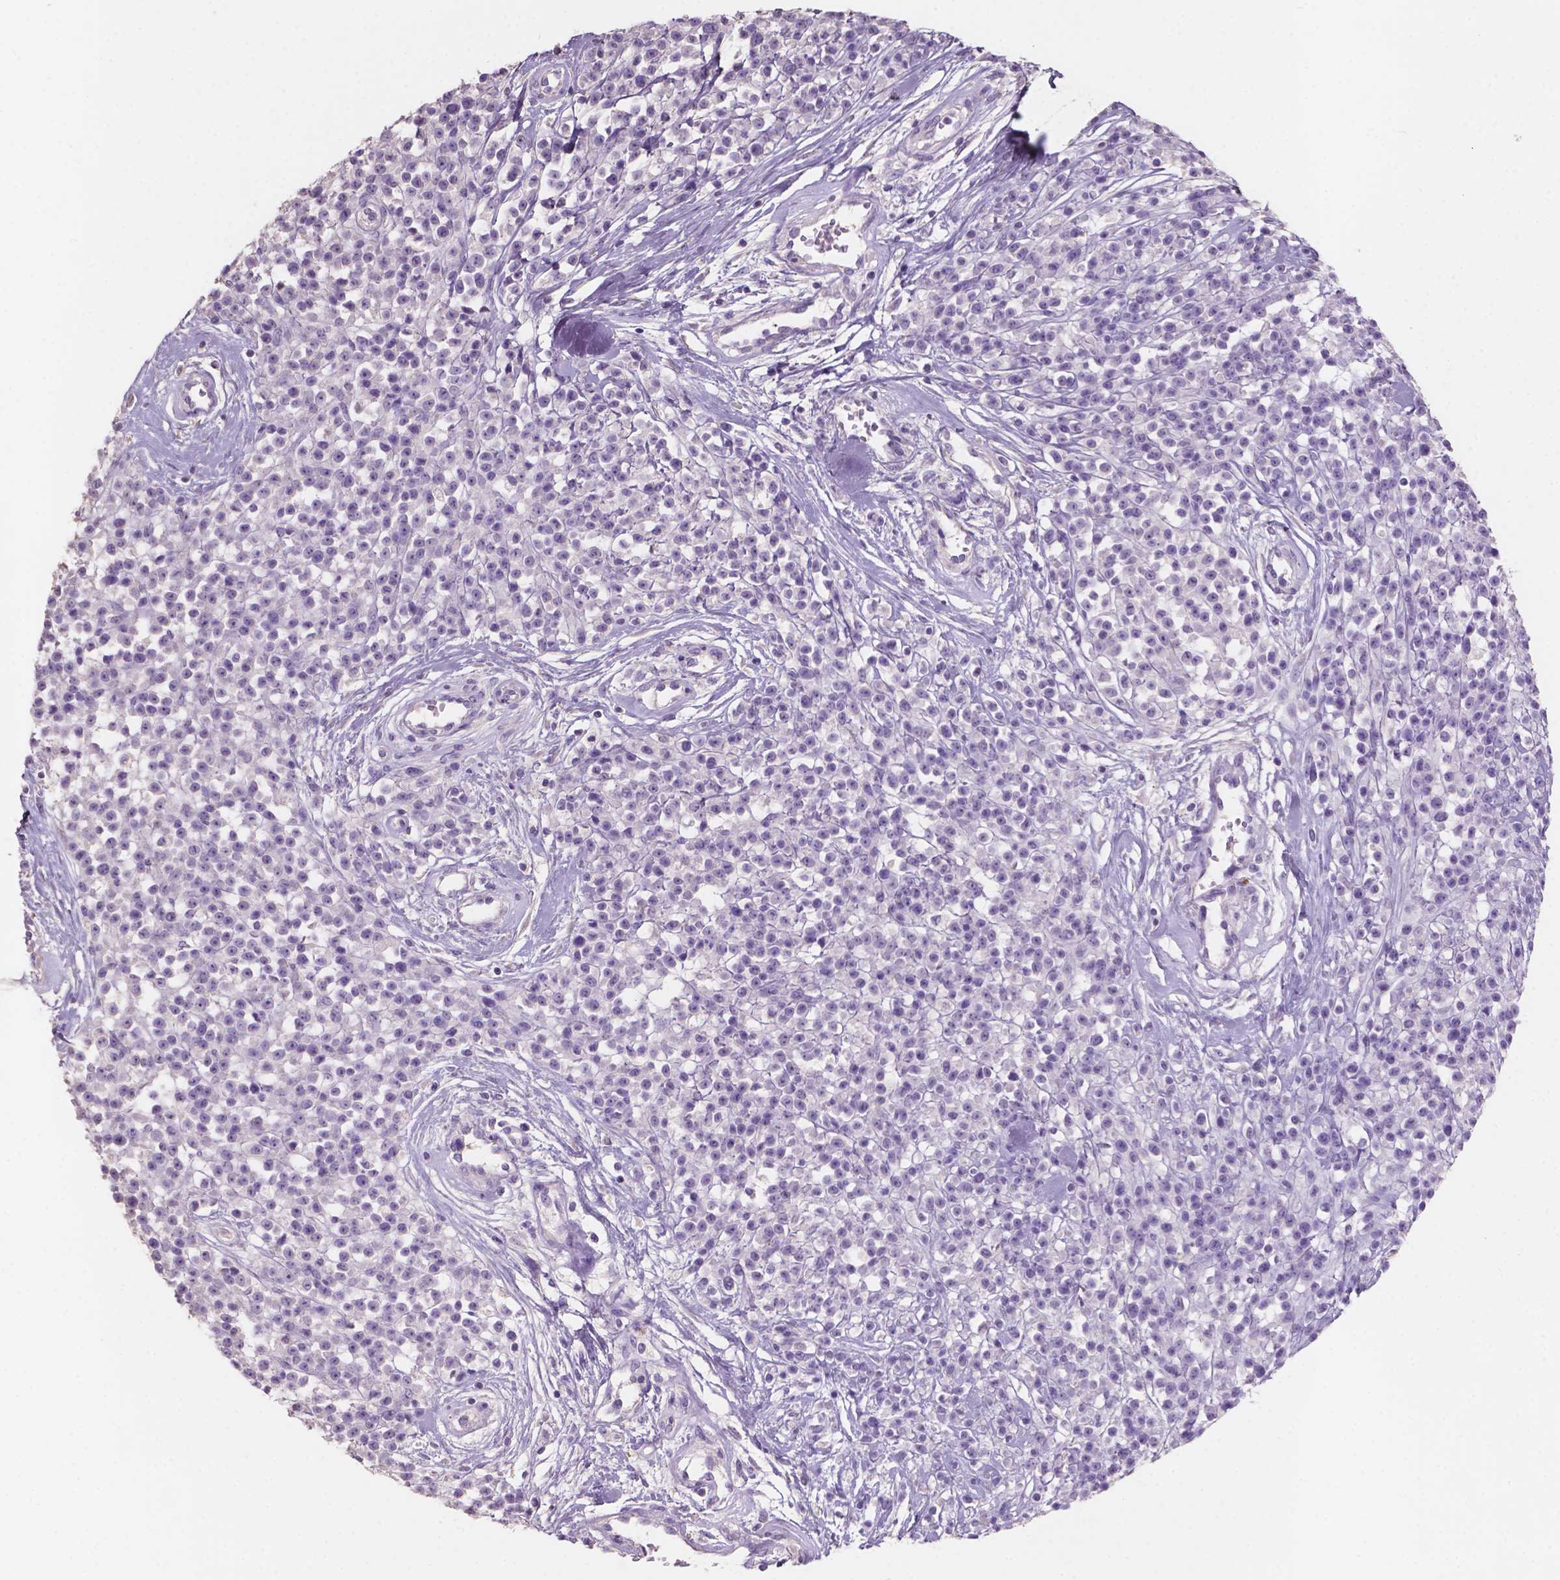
{"staining": {"intensity": "negative", "quantity": "none", "location": "none"}, "tissue": "melanoma", "cell_type": "Tumor cells", "image_type": "cancer", "snomed": [{"axis": "morphology", "description": "Malignant melanoma, NOS"}, {"axis": "topography", "description": "Skin"}, {"axis": "topography", "description": "Skin of trunk"}], "caption": "Melanoma stained for a protein using immunohistochemistry (IHC) demonstrates no staining tumor cells.", "gene": "SBSN", "patient": {"sex": "male", "age": 74}}